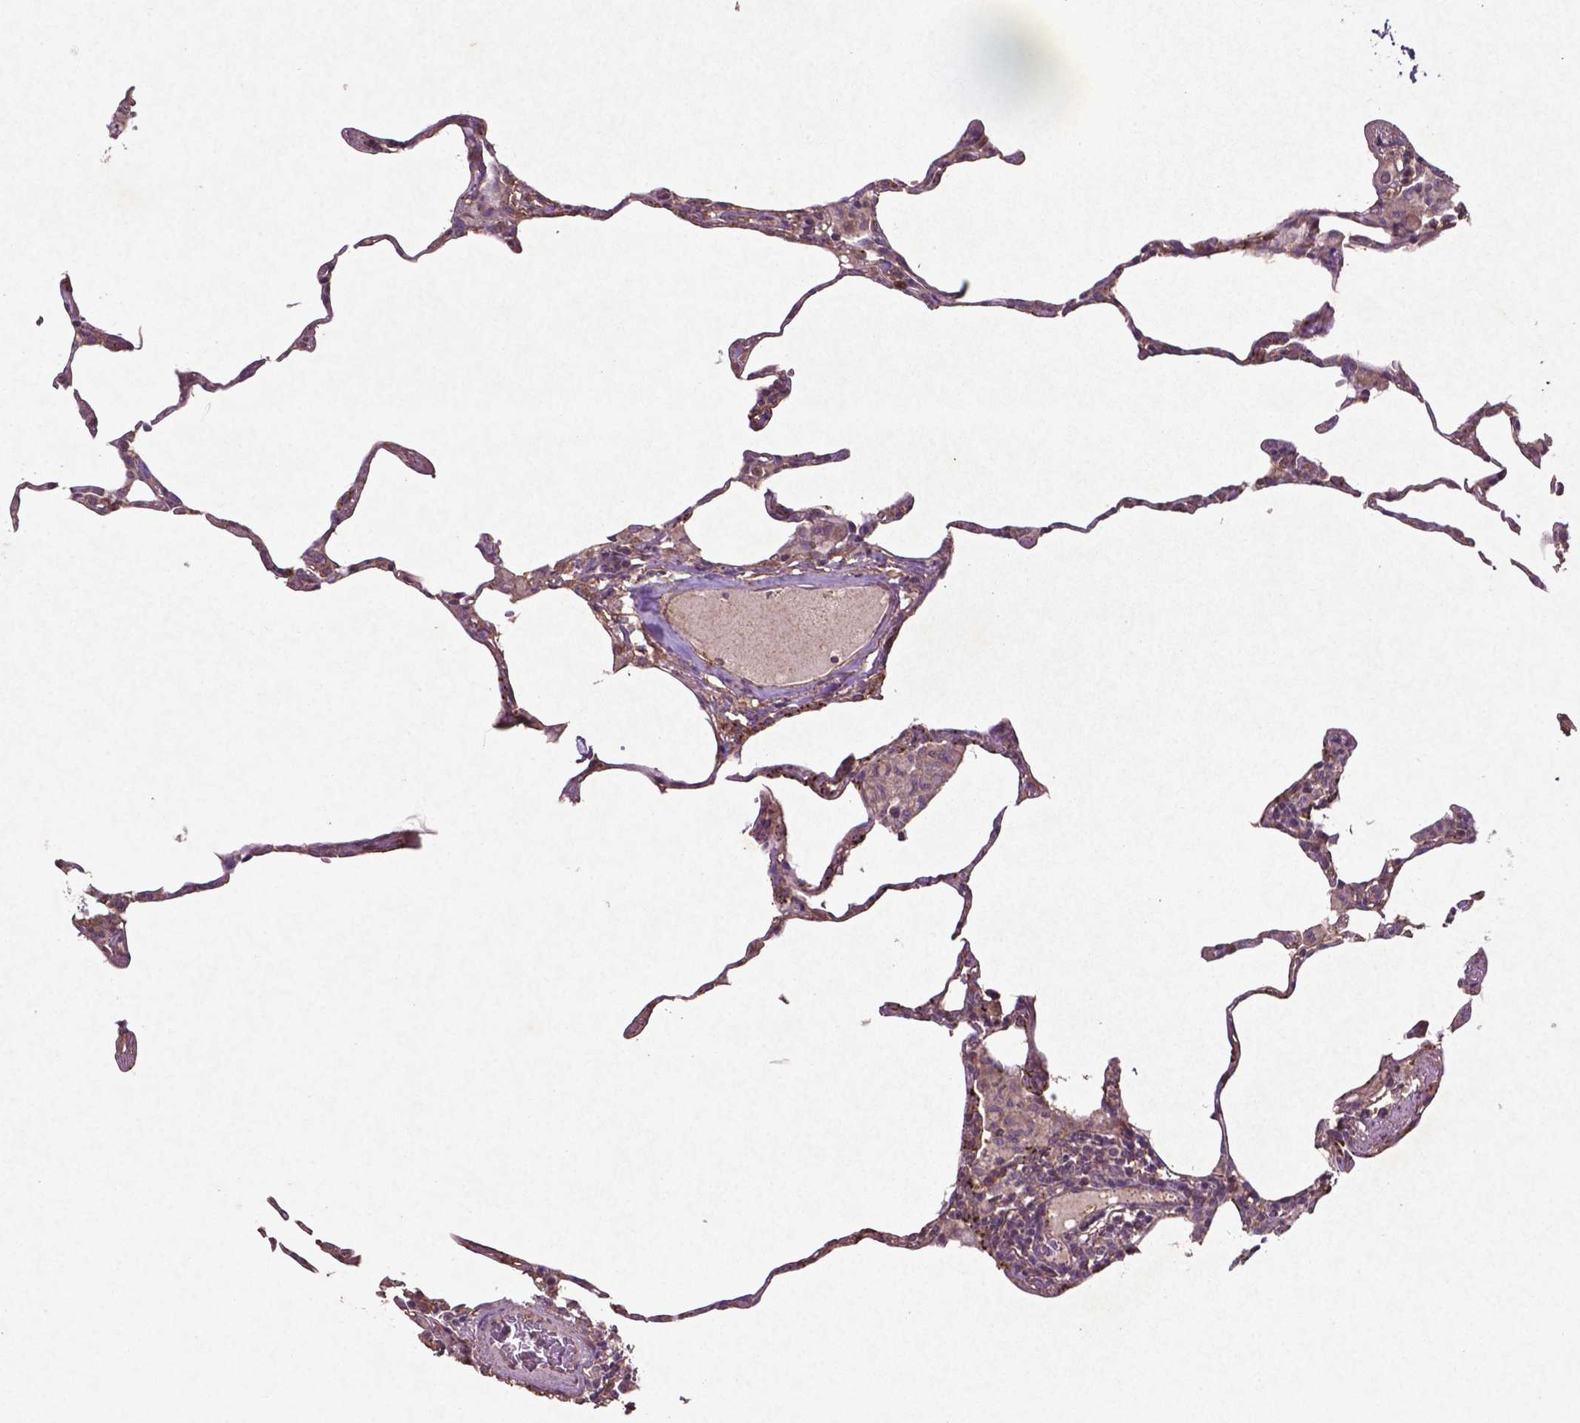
{"staining": {"intensity": "weak", "quantity": "25%-75%", "location": "cytoplasmic/membranous"}, "tissue": "lung", "cell_type": "Alveolar cells", "image_type": "normal", "snomed": [{"axis": "morphology", "description": "Normal tissue, NOS"}, {"axis": "topography", "description": "Lung"}], "caption": "This micrograph exhibits benign lung stained with immunohistochemistry (IHC) to label a protein in brown. The cytoplasmic/membranous of alveolar cells show weak positivity for the protein. Nuclei are counter-stained blue.", "gene": "MTOR", "patient": {"sex": "female", "age": 57}}